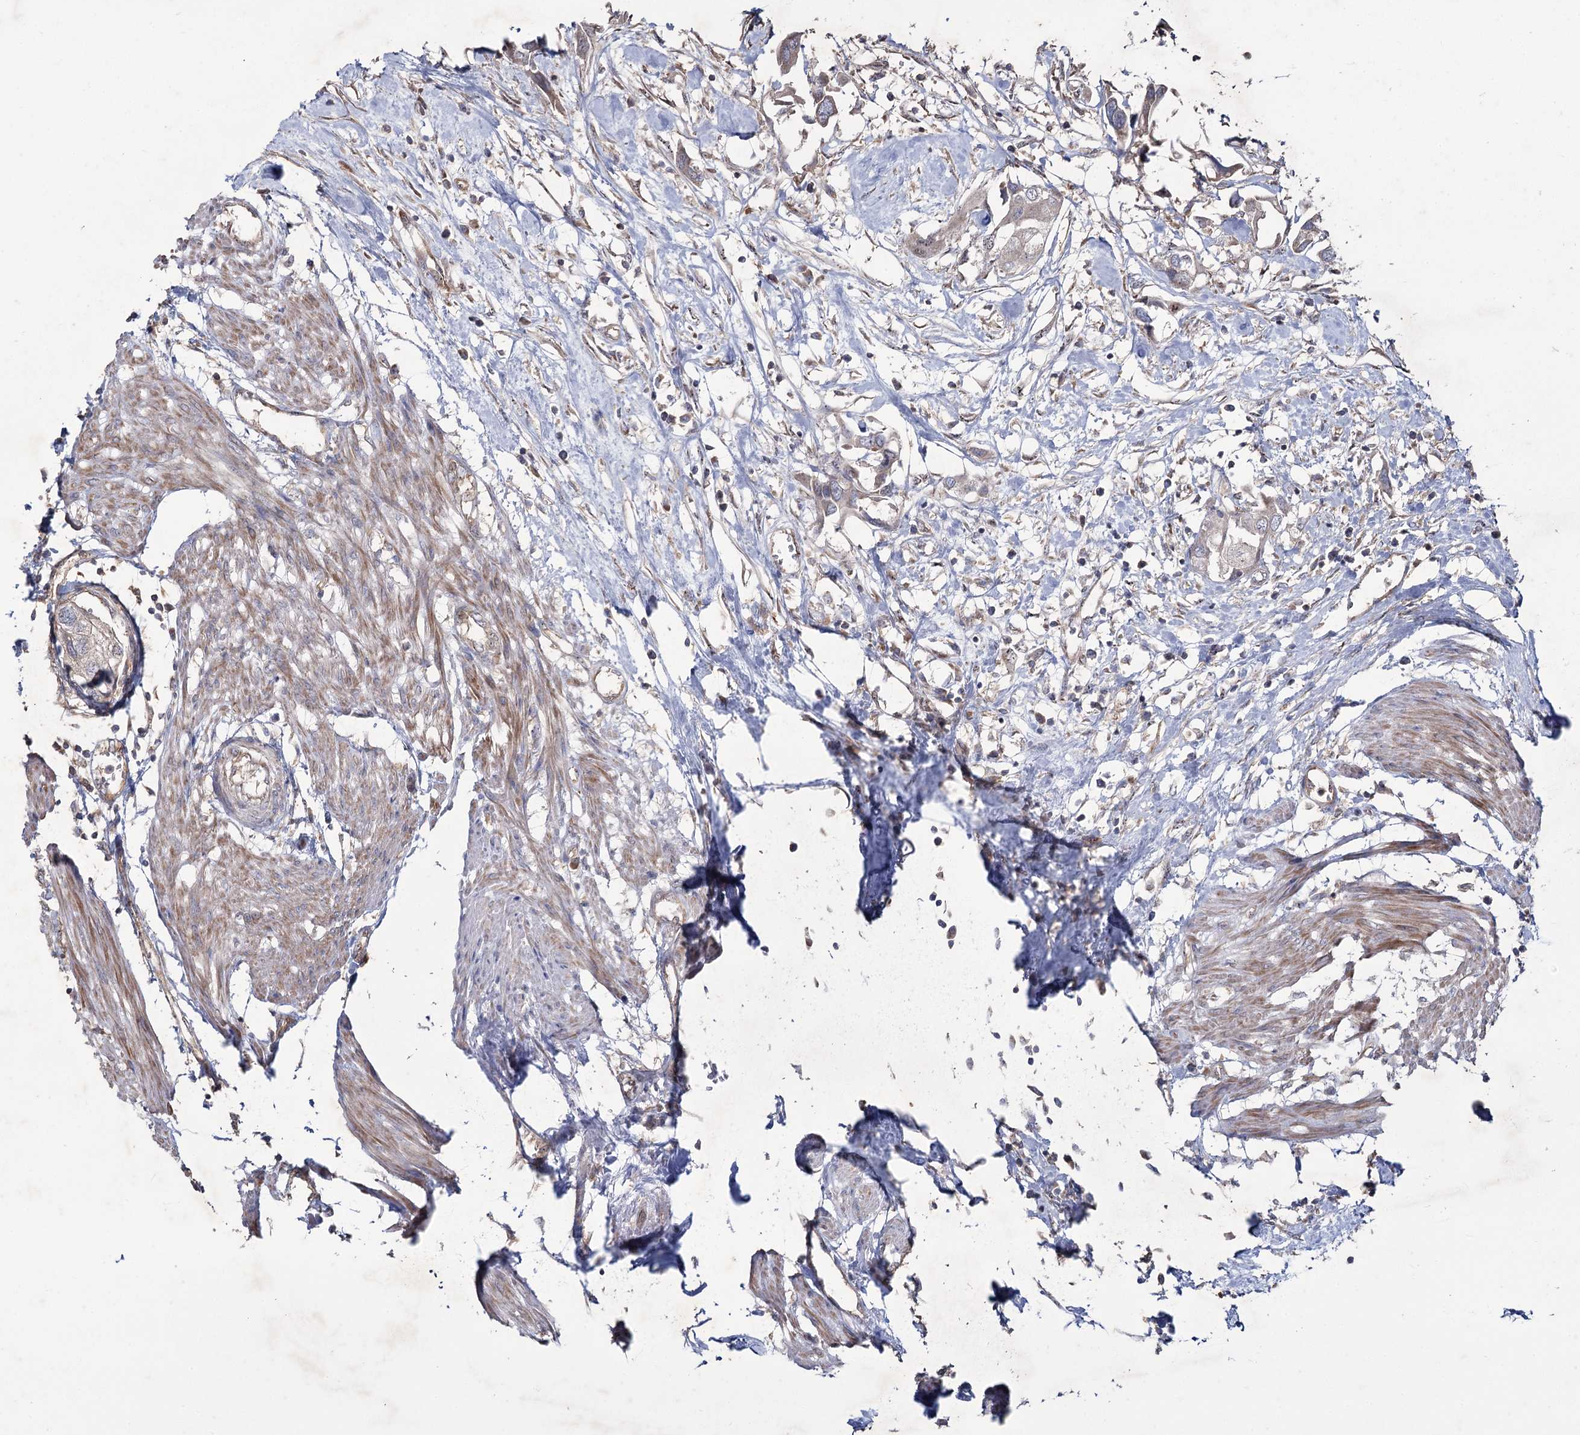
{"staining": {"intensity": "negative", "quantity": "none", "location": "none"}, "tissue": "urothelial cancer", "cell_type": "Tumor cells", "image_type": "cancer", "snomed": [{"axis": "morphology", "description": "Urothelial carcinoma, High grade"}, {"axis": "topography", "description": "Urinary bladder"}], "caption": "Immunohistochemistry photomicrograph of urothelial carcinoma (high-grade) stained for a protein (brown), which exhibits no positivity in tumor cells.", "gene": "SH3TC1", "patient": {"sex": "male", "age": 64}}